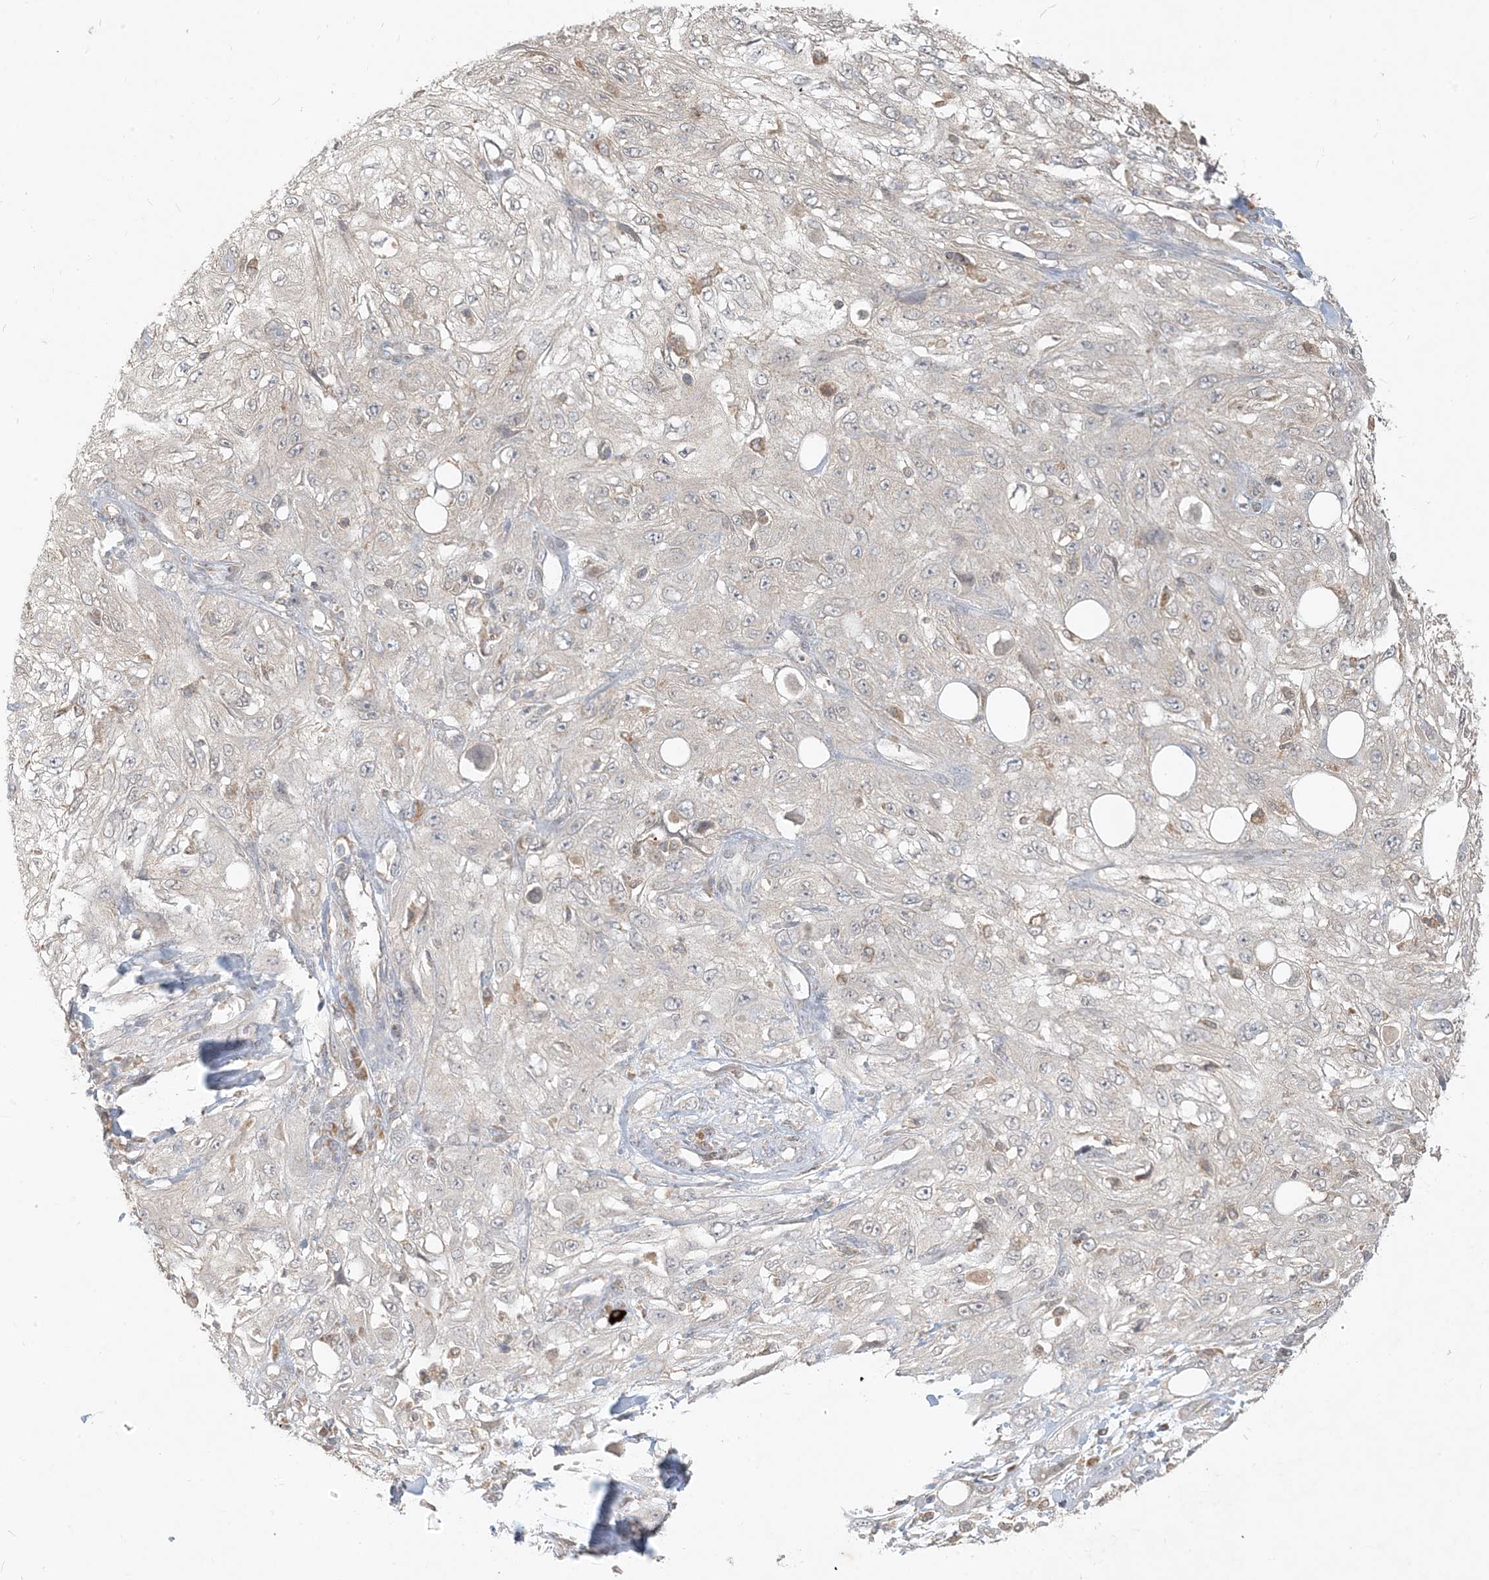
{"staining": {"intensity": "negative", "quantity": "none", "location": "none"}, "tissue": "skin cancer", "cell_type": "Tumor cells", "image_type": "cancer", "snomed": [{"axis": "morphology", "description": "Squamous cell carcinoma, NOS"}, {"axis": "topography", "description": "Skin"}], "caption": "An image of squamous cell carcinoma (skin) stained for a protein demonstrates no brown staining in tumor cells.", "gene": "MCOLN1", "patient": {"sex": "male", "age": 75}}